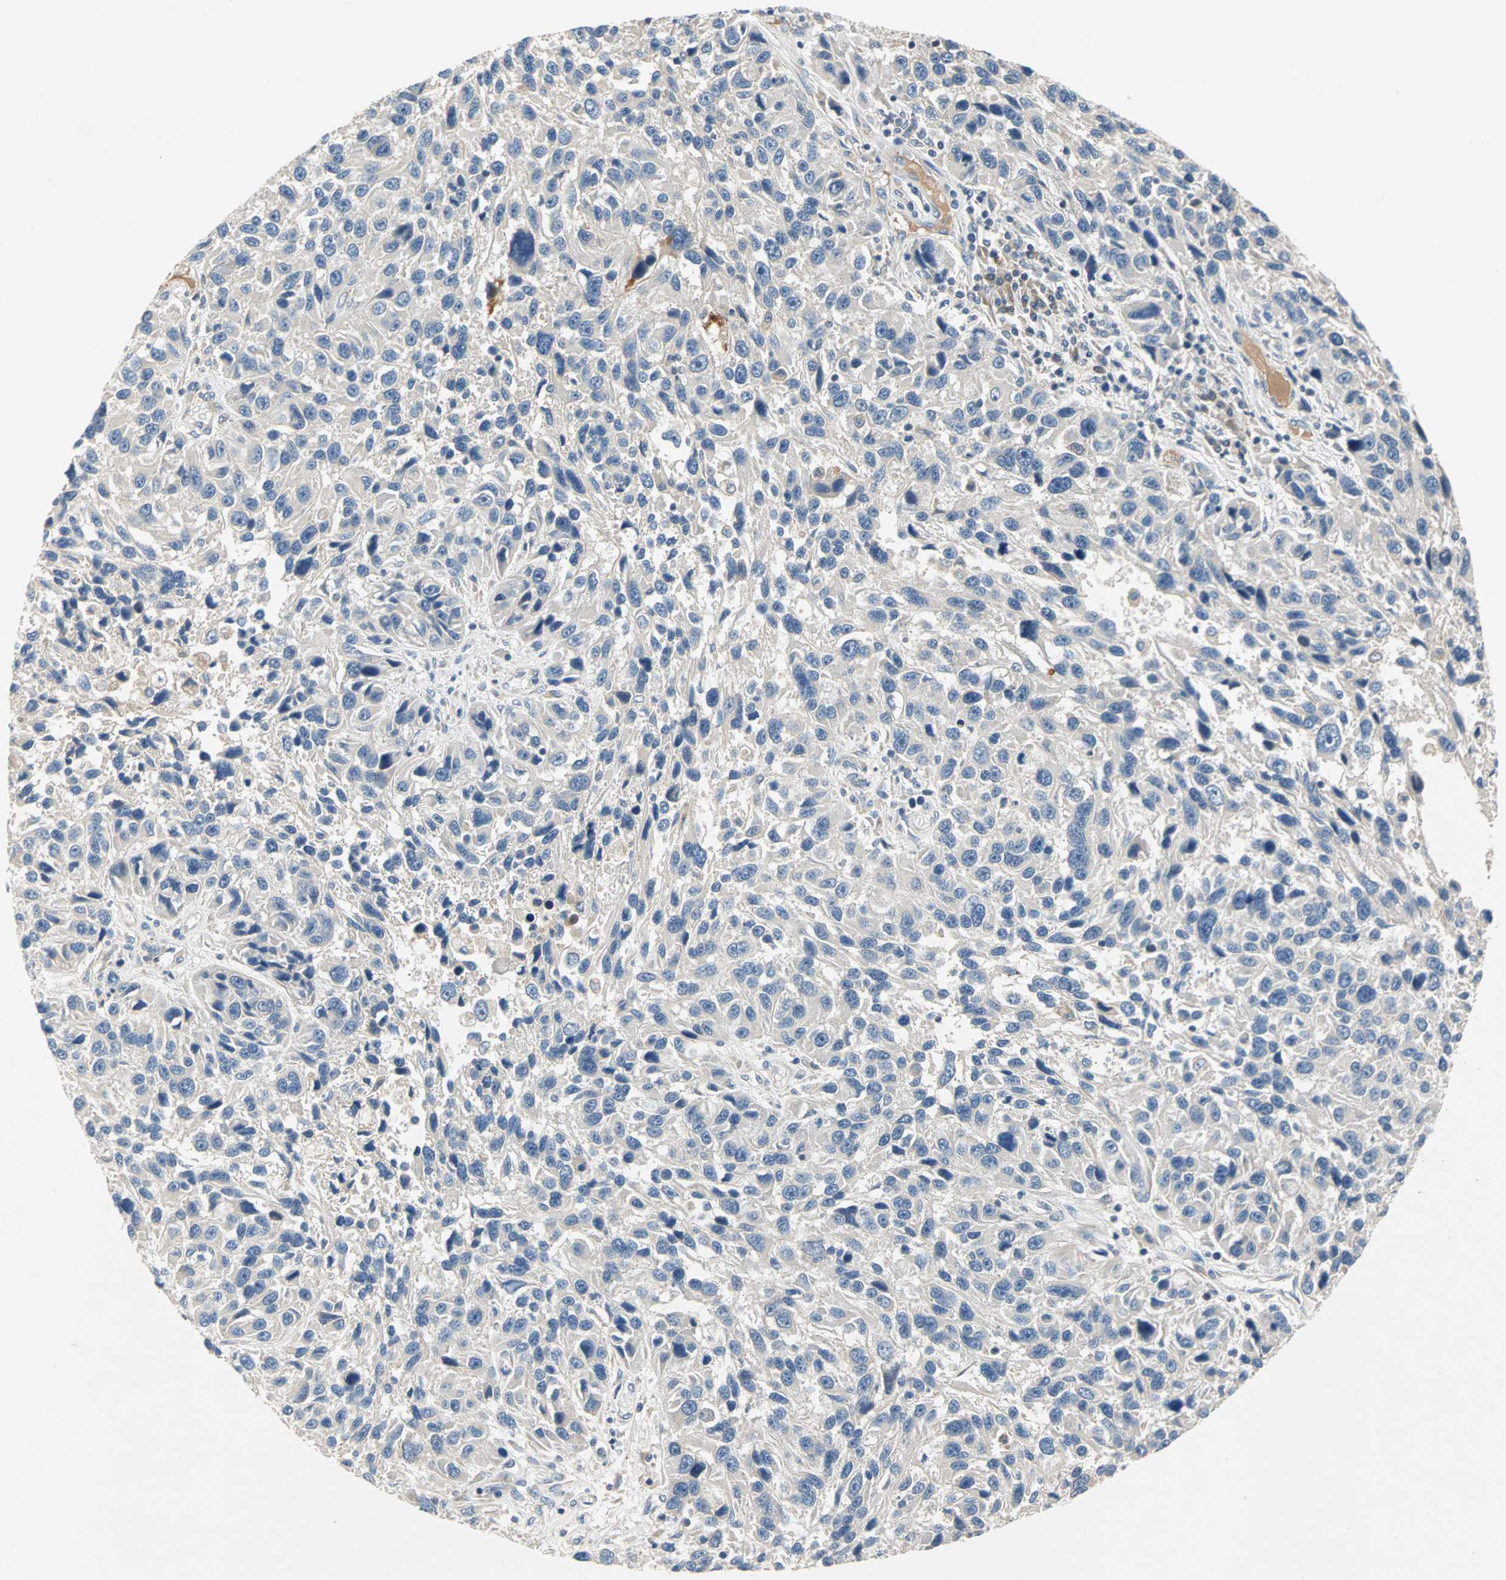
{"staining": {"intensity": "negative", "quantity": "none", "location": "none"}, "tissue": "melanoma", "cell_type": "Tumor cells", "image_type": "cancer", "snomed": [{"axis": "morphology", "description": "Malignant melanoma, NOS"}, {"axis": "topography", "description": "Skin"}], "caption": "Melanoma was stained to show a protein in brown. There is no significant expression in tumor cells. (DAB IHC with hematoxylin counter stain).", "gene": "MAP4K1", "patient": {"sex": "male", "age": 53}}